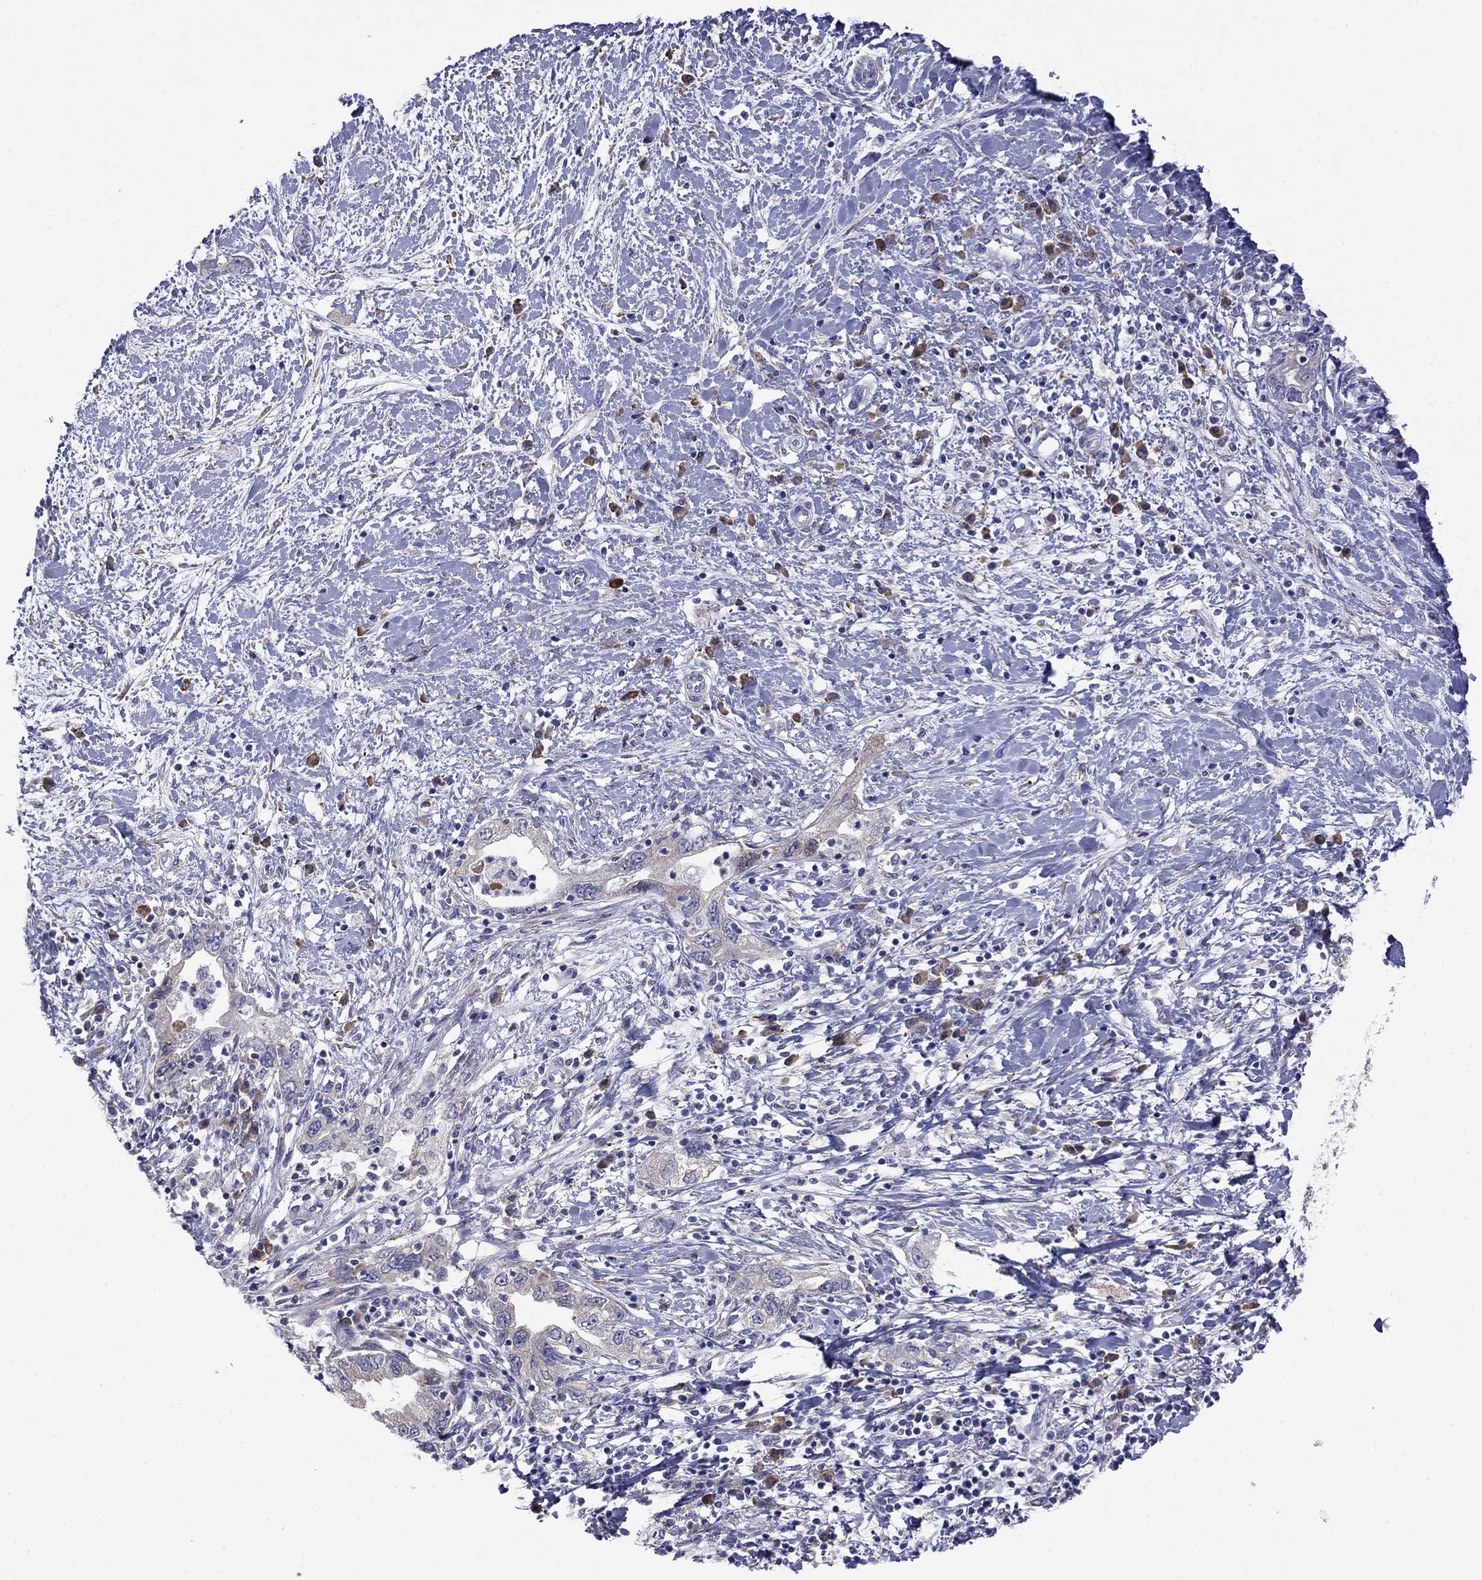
{"staining": {"intensity": "negative", "quantity": "none", "location": "none"}, "tissue": "pancreatic cancer", "cell_type": "Tumor cells", "image_type": "cancer", "snomed": [{"axis": "morphology", "description": "Adenocarcinoma, NOS"}, {"axis": "topography", "description": "Pancreas"}], "caption": "Immunohistochemical staining of pancreatic cancer (adenocarcinoma) displays no significant positivity in tumor cells. (DAB (3,3'-diaminobenzidine) immunohistochemistry with hematoxylin counter stain).", "gene": "TMPRSS11A", "patient": {"sex": "female", "age": 73}}